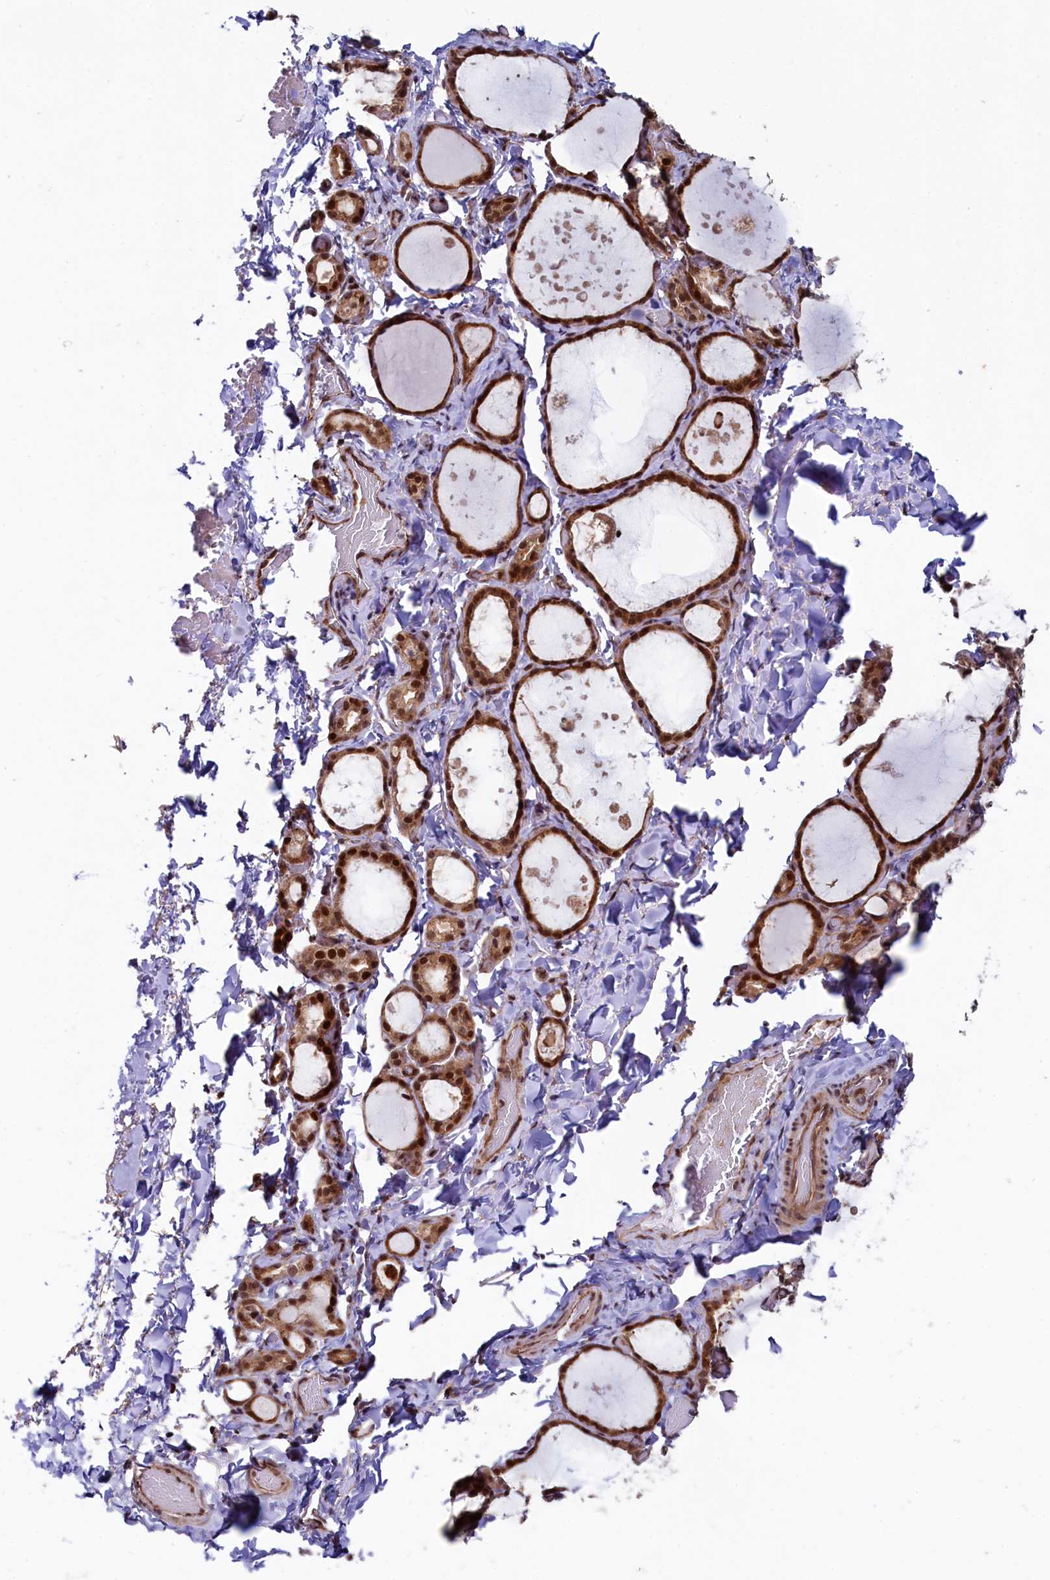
{"staining": {"intensity": "strong", "quantity": ">75%", "location": "cytoplasmic/membranous,nuclear"}, "tissue": "thyroid gland", "cell_type": "Glandular cells", "image_type": "normal", "snomed": [{"axis": "morphology", "description": "Normal tissue, NOS"}, {"axis": "topography", "description": "Thyroid gland"}], "caption": "Glandular cells show high levels of strong cytoplasmic/membranous,nuclear expression in approximately >75% of cells in unremarkable thyroid gland. The staining is performed using DAB (3,3'-diaminobenzidine) brown chromogen to label protein expression. The nuclei are counter-stained blue using hematoxylin.", "gene": "LEO1", "patient": {"sex": "female", "age": 44}}